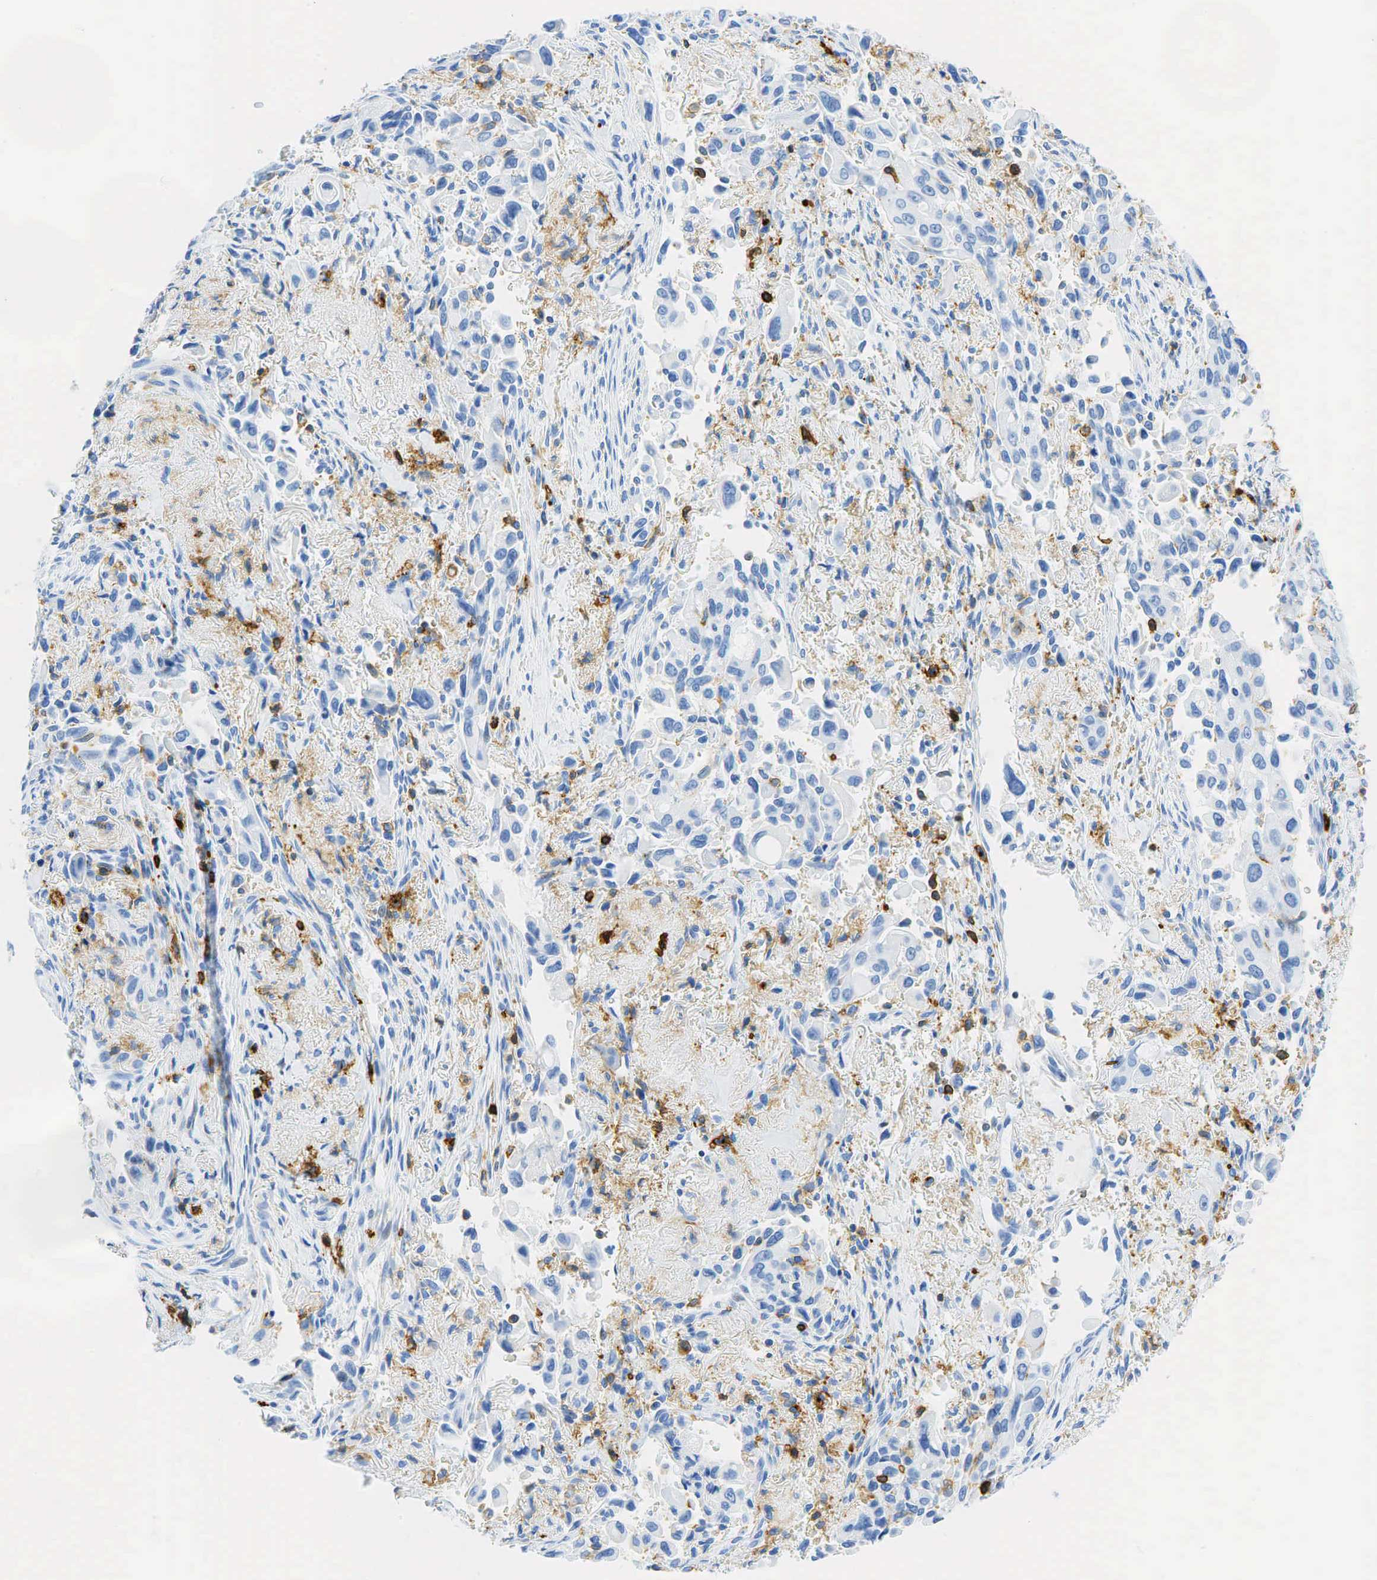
{"staining": {"intensity": "negative", "quantity": "none", "location": "none"}, "tissue": "lung cancer", "cell_type": "Tumor cells", "image_type": "cancer", "snomed": [{"axis": "morphology", "description": "Adenocarcinoma, NOS"}, {"axis": "topography", "description": "Lung"}], "caption": "Lung cancer (adenocarcinoma) stained for a protein using immunohistochemistry (IHC) exhibits no staining tumor cells.", "gene": "PTPRC", "patient": {"sex": "male", "age": 68}}